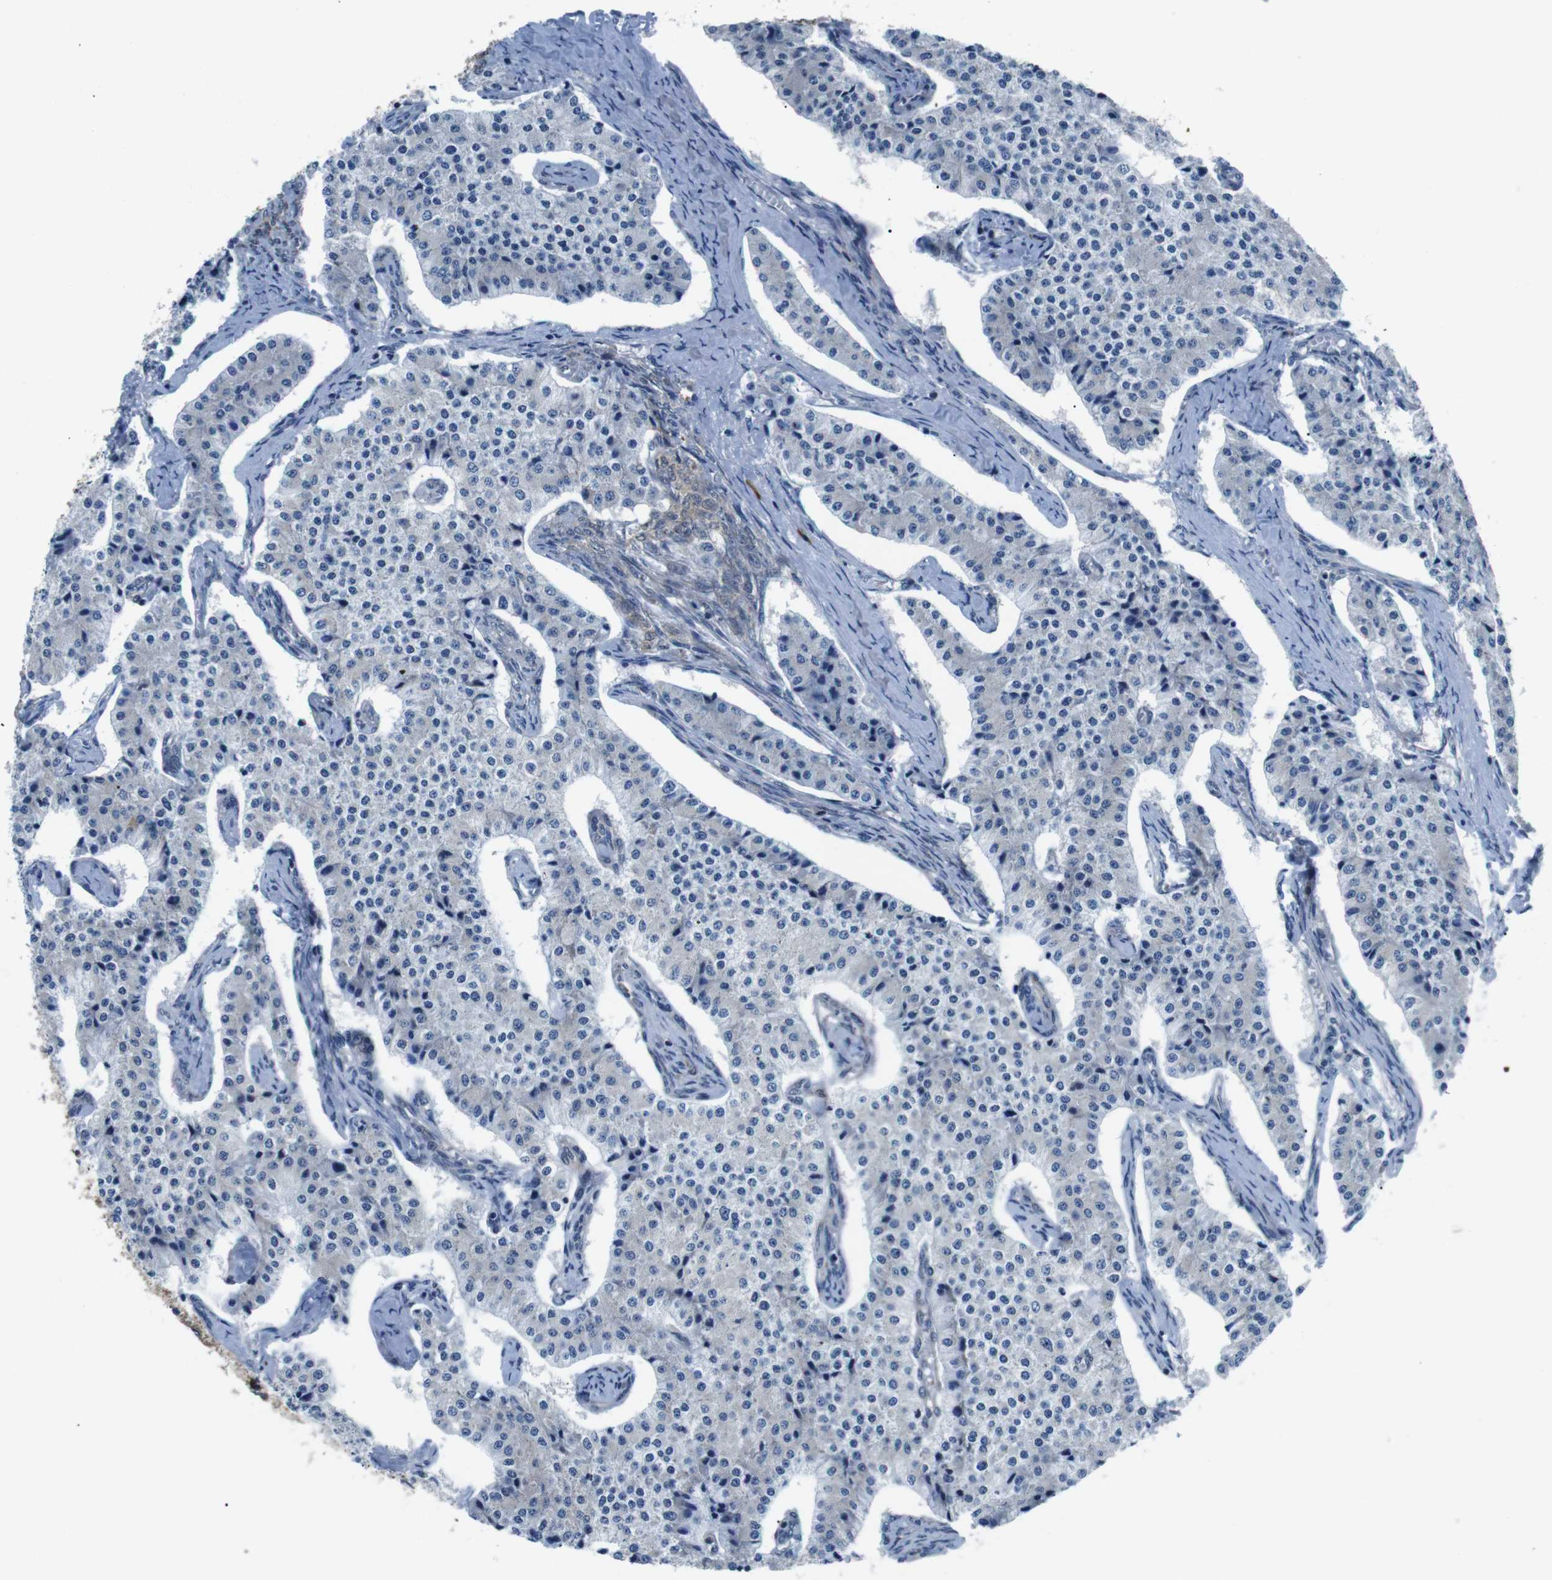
{"staining": {"intensity": "negative", "quantity": "none", "location": "none"}, "tissue": "carcinoid", "cell_type": "Tumor cells", "image_type": "cancer", "snomed": [{"axis": "morphology", "description": "Carcinoid, malignant, NOS"}, {"axis": "topography", "description": "Colon"}], "caption": "Tumor cells show no significant expression in carcinoid (malignant).", "gene": "JAK1", "patient": {"sex": "female", "age": 52}}